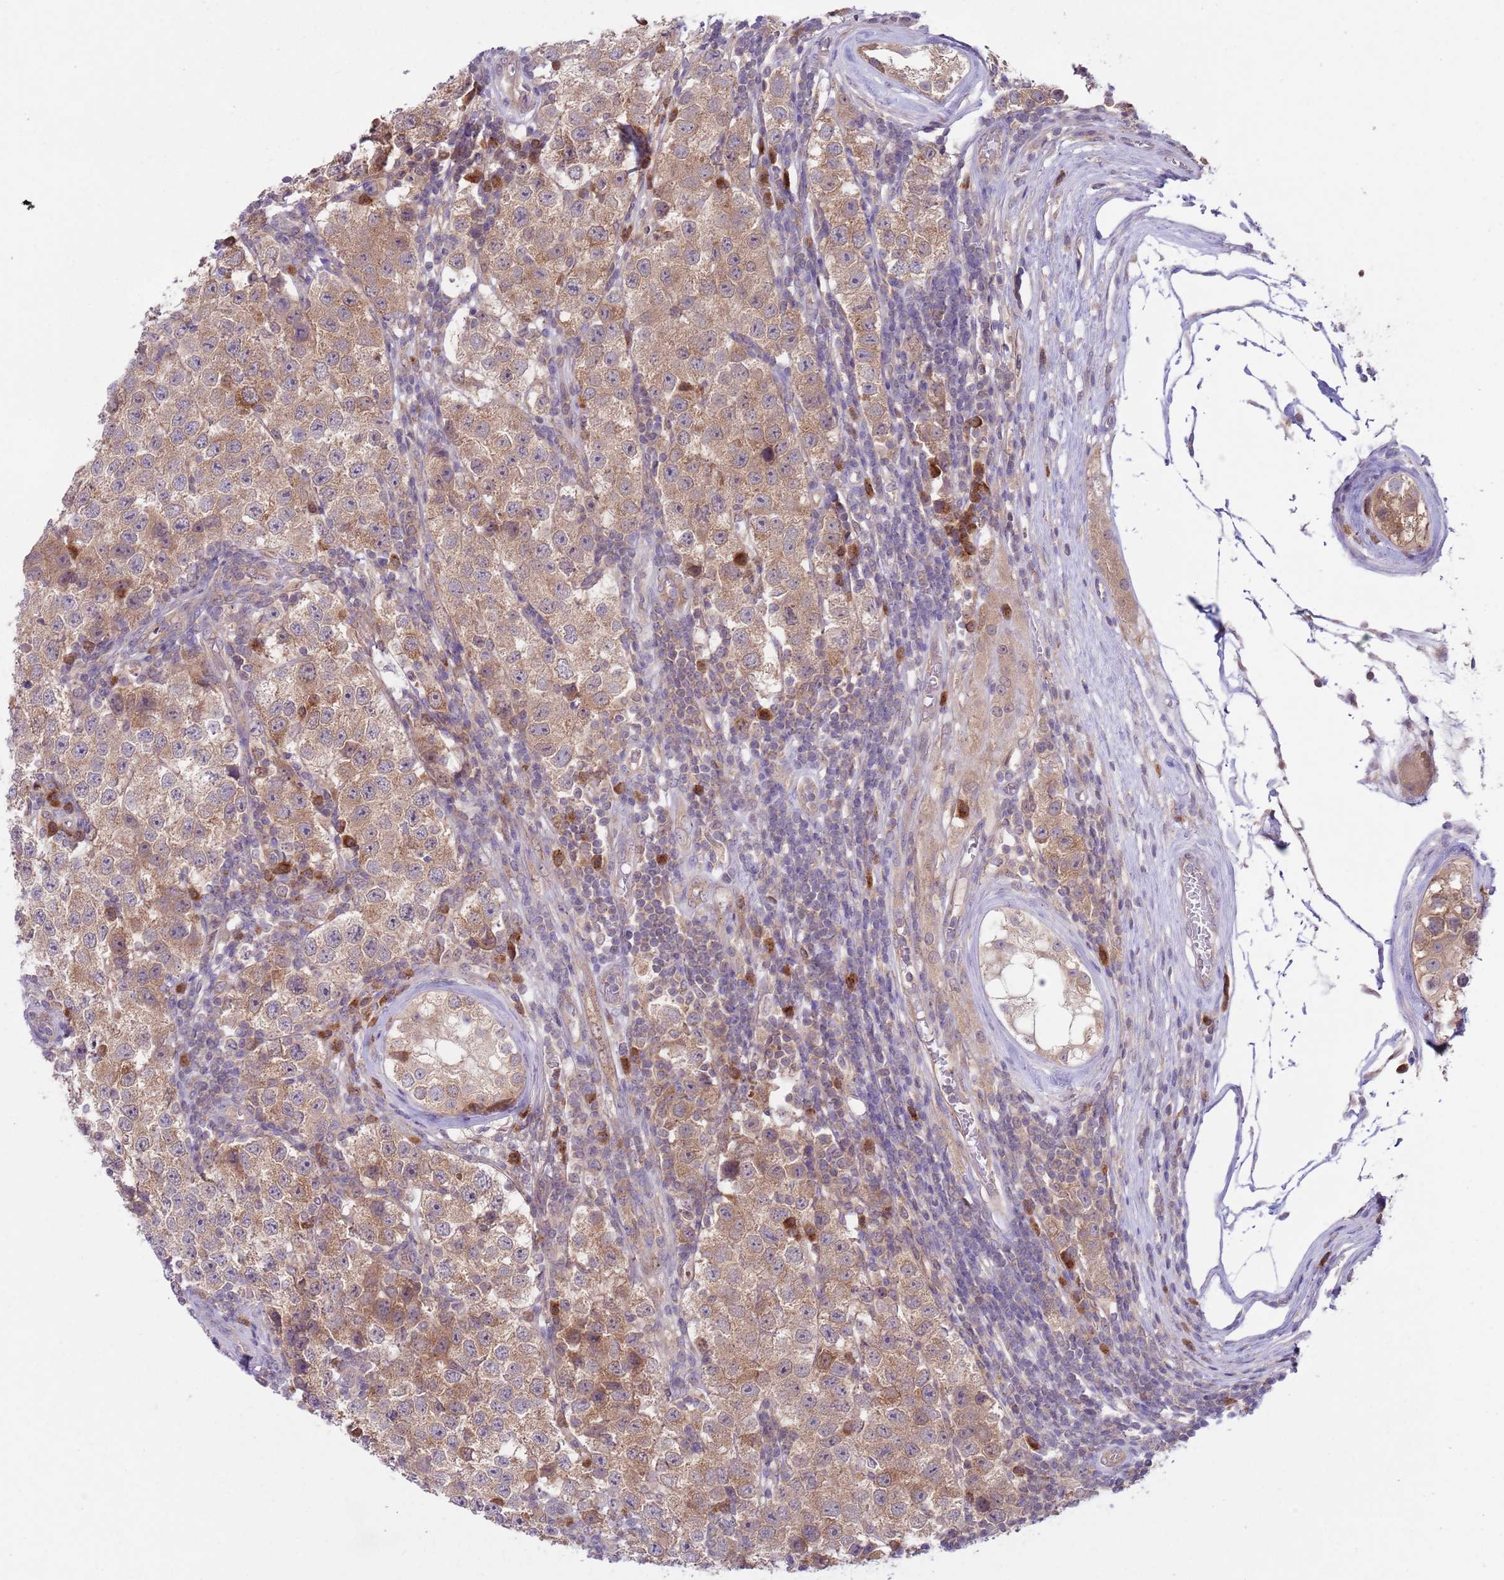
{"staining": {"intensity": "weak", "quantity": ">75%", "location": "cytoplasmic/membranous"}, "tissue": "testis cancer", "cell_type": "Tumor cells", "image_type": "cancer", "snomed": [{"axis": "morphology", "description": "Seminoma, NOS"}, {"axis": "topography", "description": "Testis"}], "caption": "Approximately >75% of tumor cells in testis cancer (seminoma) reveal weak cytoplasmic/membranous protein expression as visualized by brown immunohistochemical staining.", "gene": "COPE", "patient": {"sex": "male", "age": 34}}